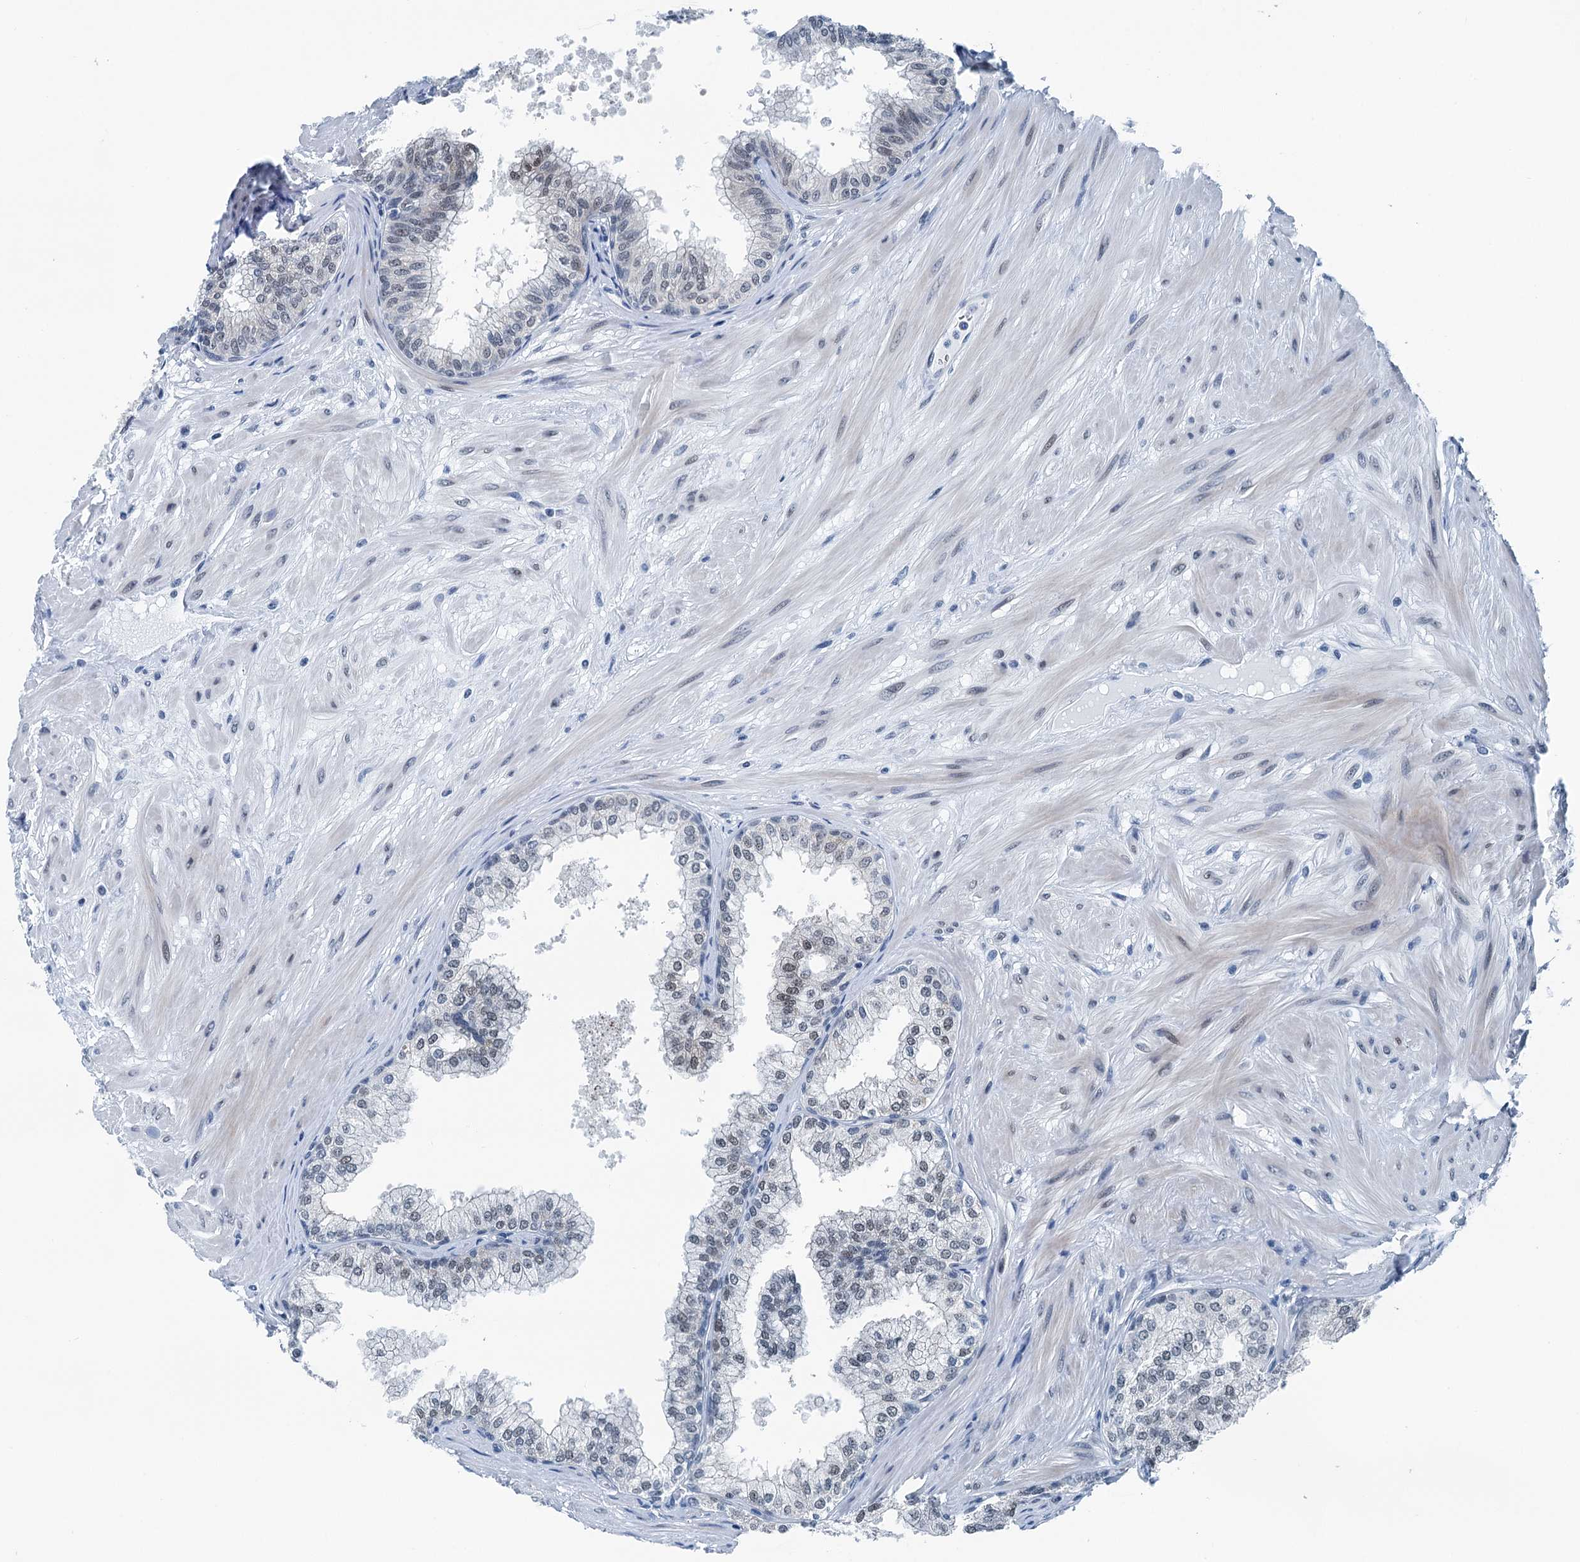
{"staining": {"intensity": "moderate", "quantity": "<25%", "location": "nuclear"}, "tissue": "prostate", "cell_type": "Glandular cells", "image_type": "normal", "snomed": [{"axis": "morphology", "description": "Normal tissue, NOS"}, {"axis": "topography", "description": "Prostate"}], "caption": "Unremarkable prostate exhibits moderate nuclear expression in about <25% of glandular cells, visualized by immunohistochemistry.", "gene": "TRPT1", "patient": {"sex": "male", "age": 60}}